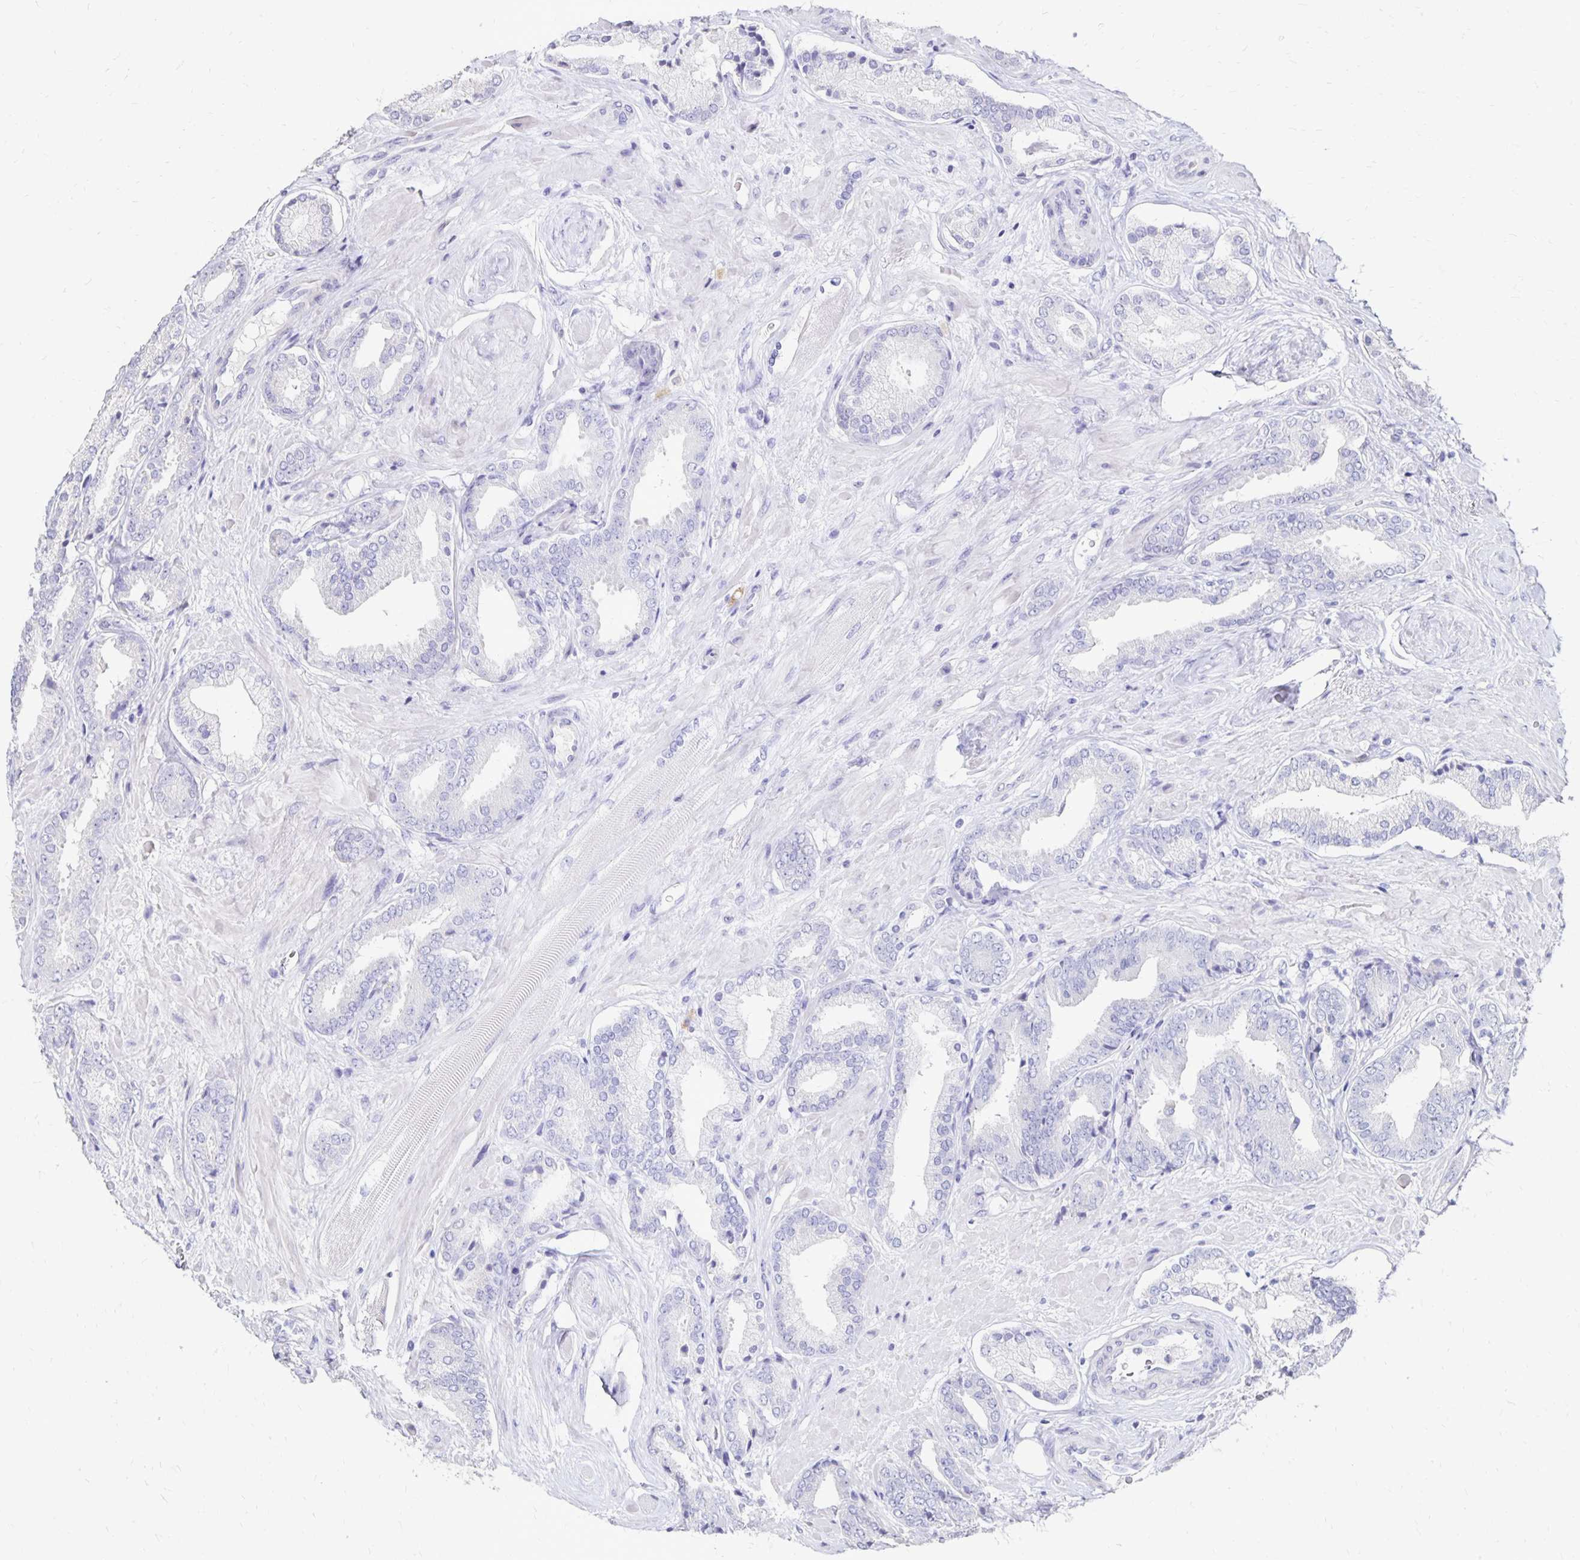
{"staining": {"intensity": "negative", "quantity": "none", "location": "none"}, "tissue": "prostate cancer", "cell_type": "Tumor cells", "image_type": "cancer", "snomed": [{"axis": "morphology", "description": "Adenocarcinoma, High grade"}, {"axis": "topography", "description": "Prostate"}], "caption": "Human prostate cancer (high-grade adenocarcinoma) stained for a protein using IHC exhibits no positivity in tumor cells.", "gene": "DYNLT4", "patient": {"sex": "male", "age": 56}}